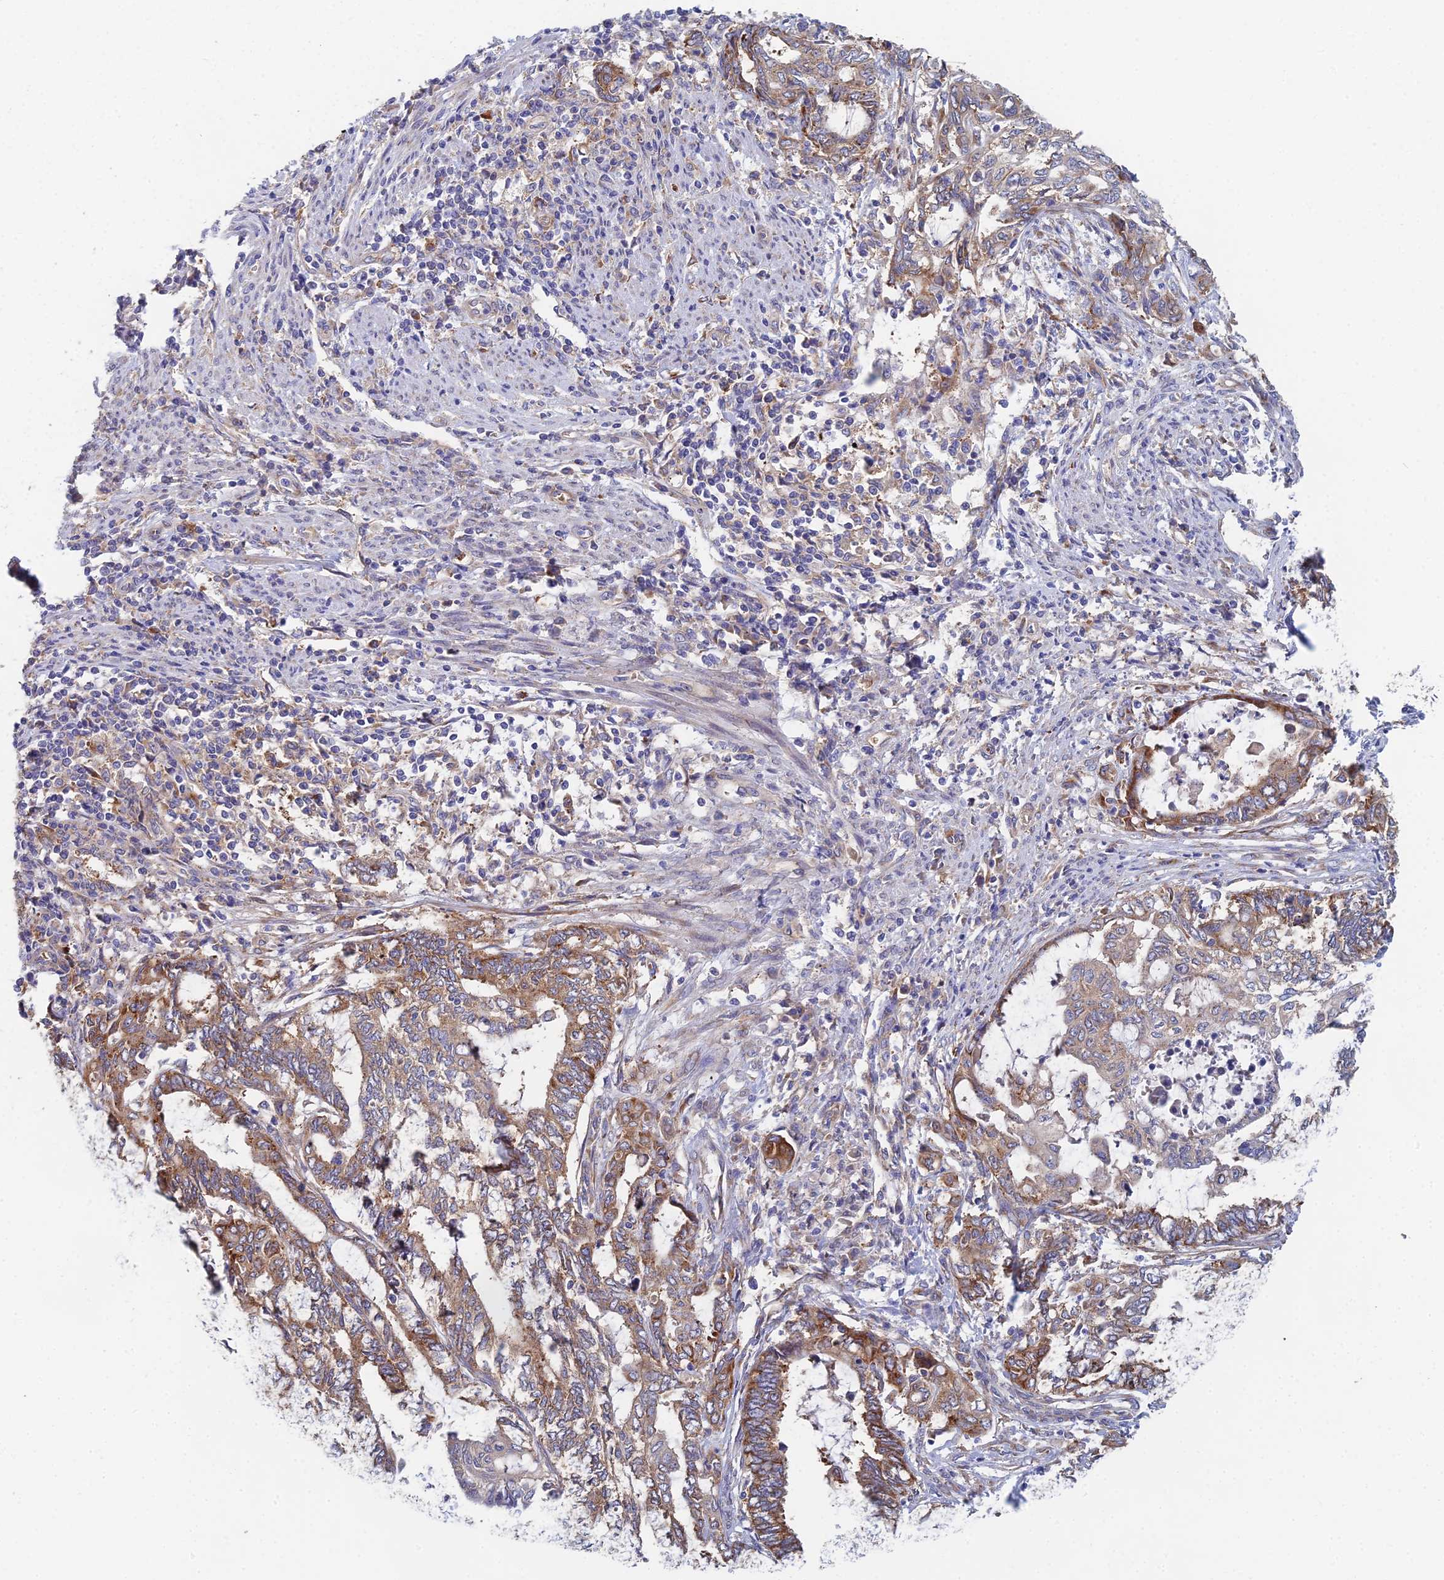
{"staining": {"intensity": "moderate", "quantity": ">75%", "location": "cytoplasmic/membranous"}, "tissue": "endometrial cancer", "cell_type": "Tumor cells", "image_type": "cancer", "snomed": [{"axis": "morphology", "description": "Adenocarcinoma, NOS"}, {"axis": "topography", "description": "Uterus"}, {"axis": "topography", "description": "Endometrium"}], "caption": "This image exhibits adenocarcinoma (endometrial) stained with IHC to label a protein in brown. The cytoplasmic/membranous of tumor cells show moderate positivity for the protein. Nuclei are counter-stained blue.", "gene": "ELOF1", "patient": {"sex": "female", "age": 70}}